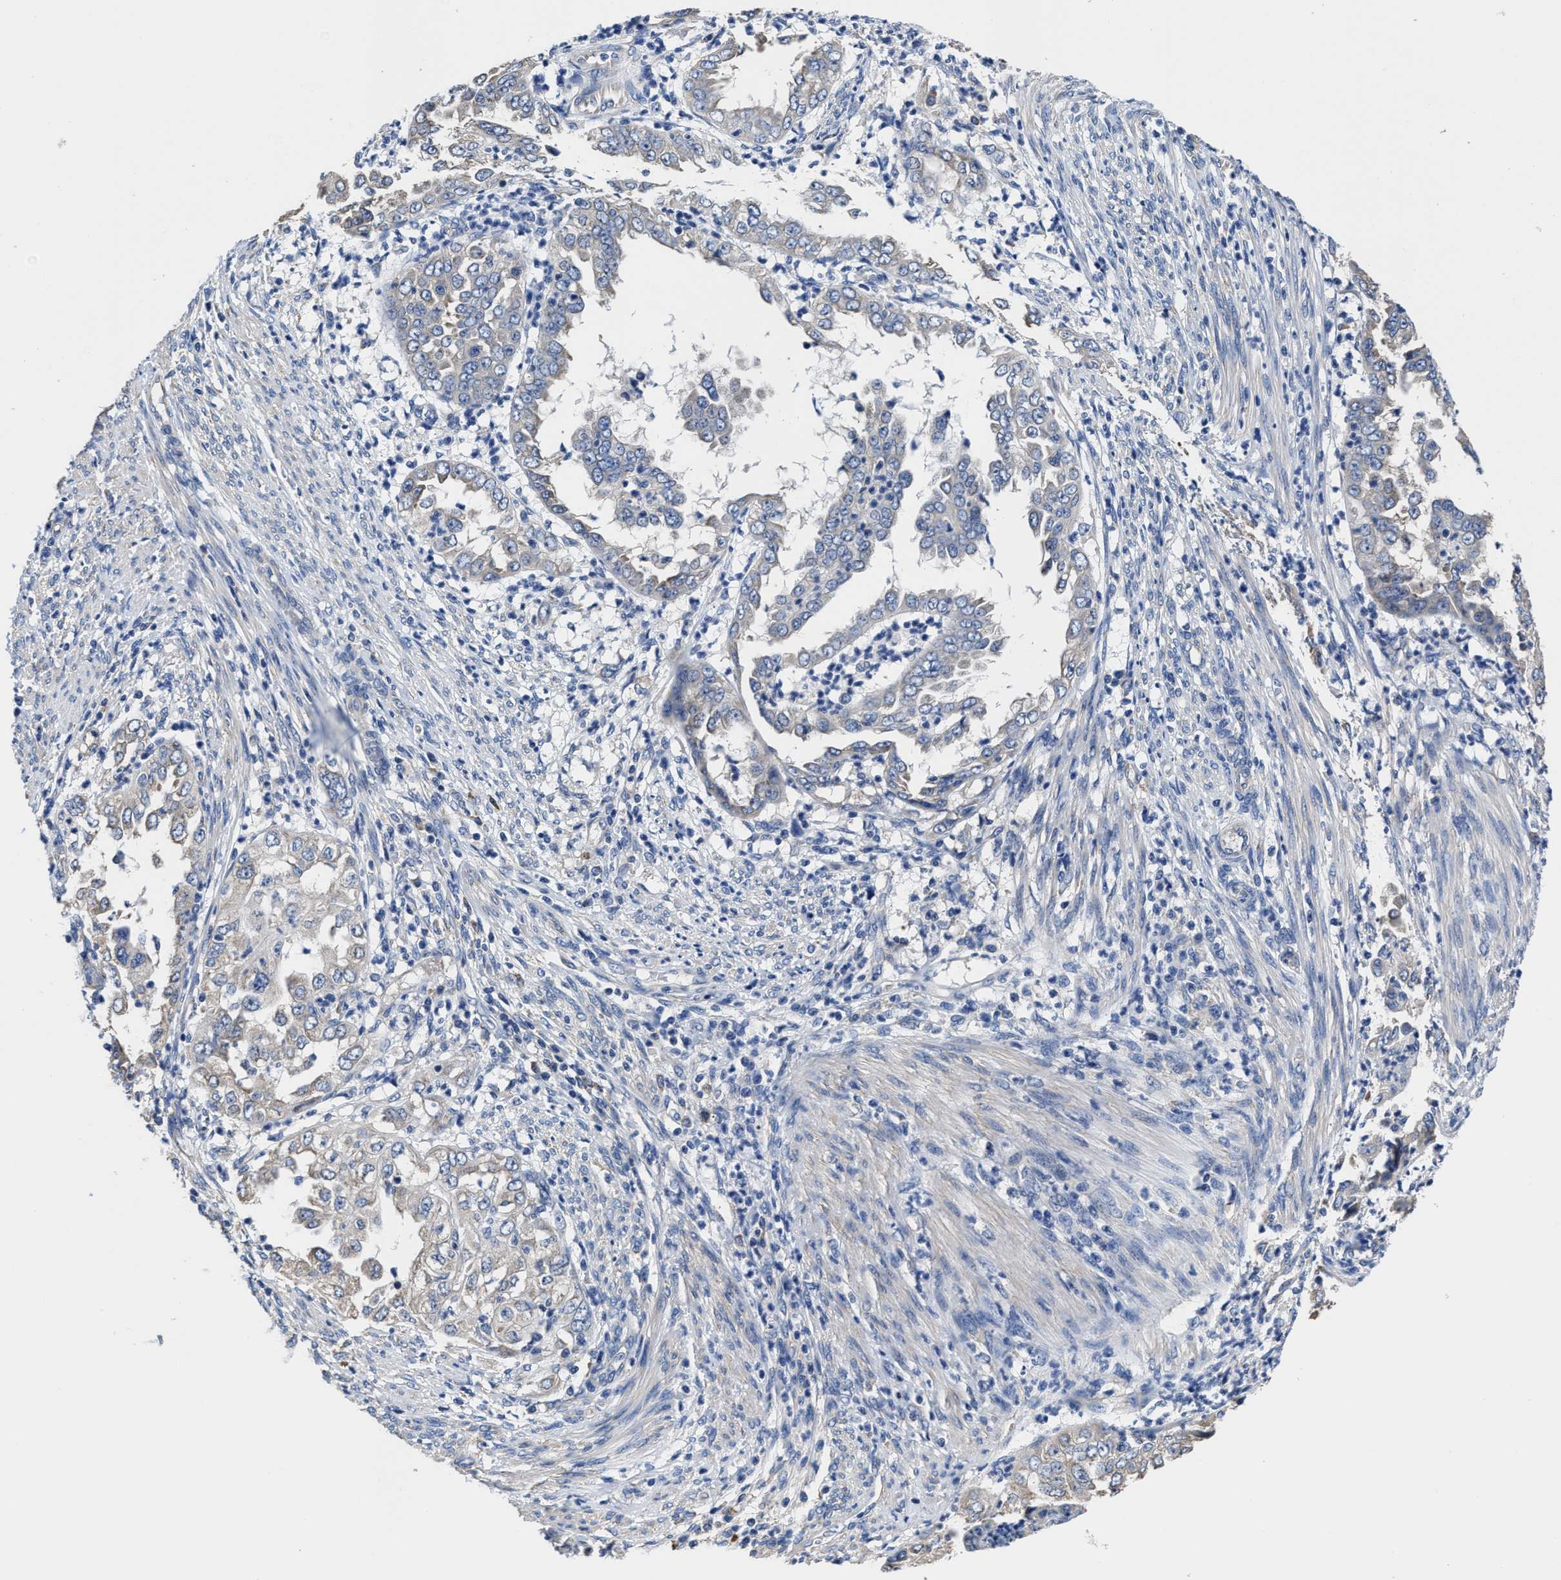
{"staining": {"intensity": "weak", "quantity": "<25%", "location": "cytoplasmic/membranous"}, "tissue": "endometrial cancer", "cell_type": "Tumor cells", "image_type": "cancer", "snomed": [{"axis": "morphology", "description": "Adenocarcinoma, NOS"}, {"axis": "topography", "description": "Endometrium"}], "caption": "There is no significant staining in tumor cells of endometrial adenocarcinoma.", "gene": "SRPK2", "patient": {"sex": "female", "age": 85}}